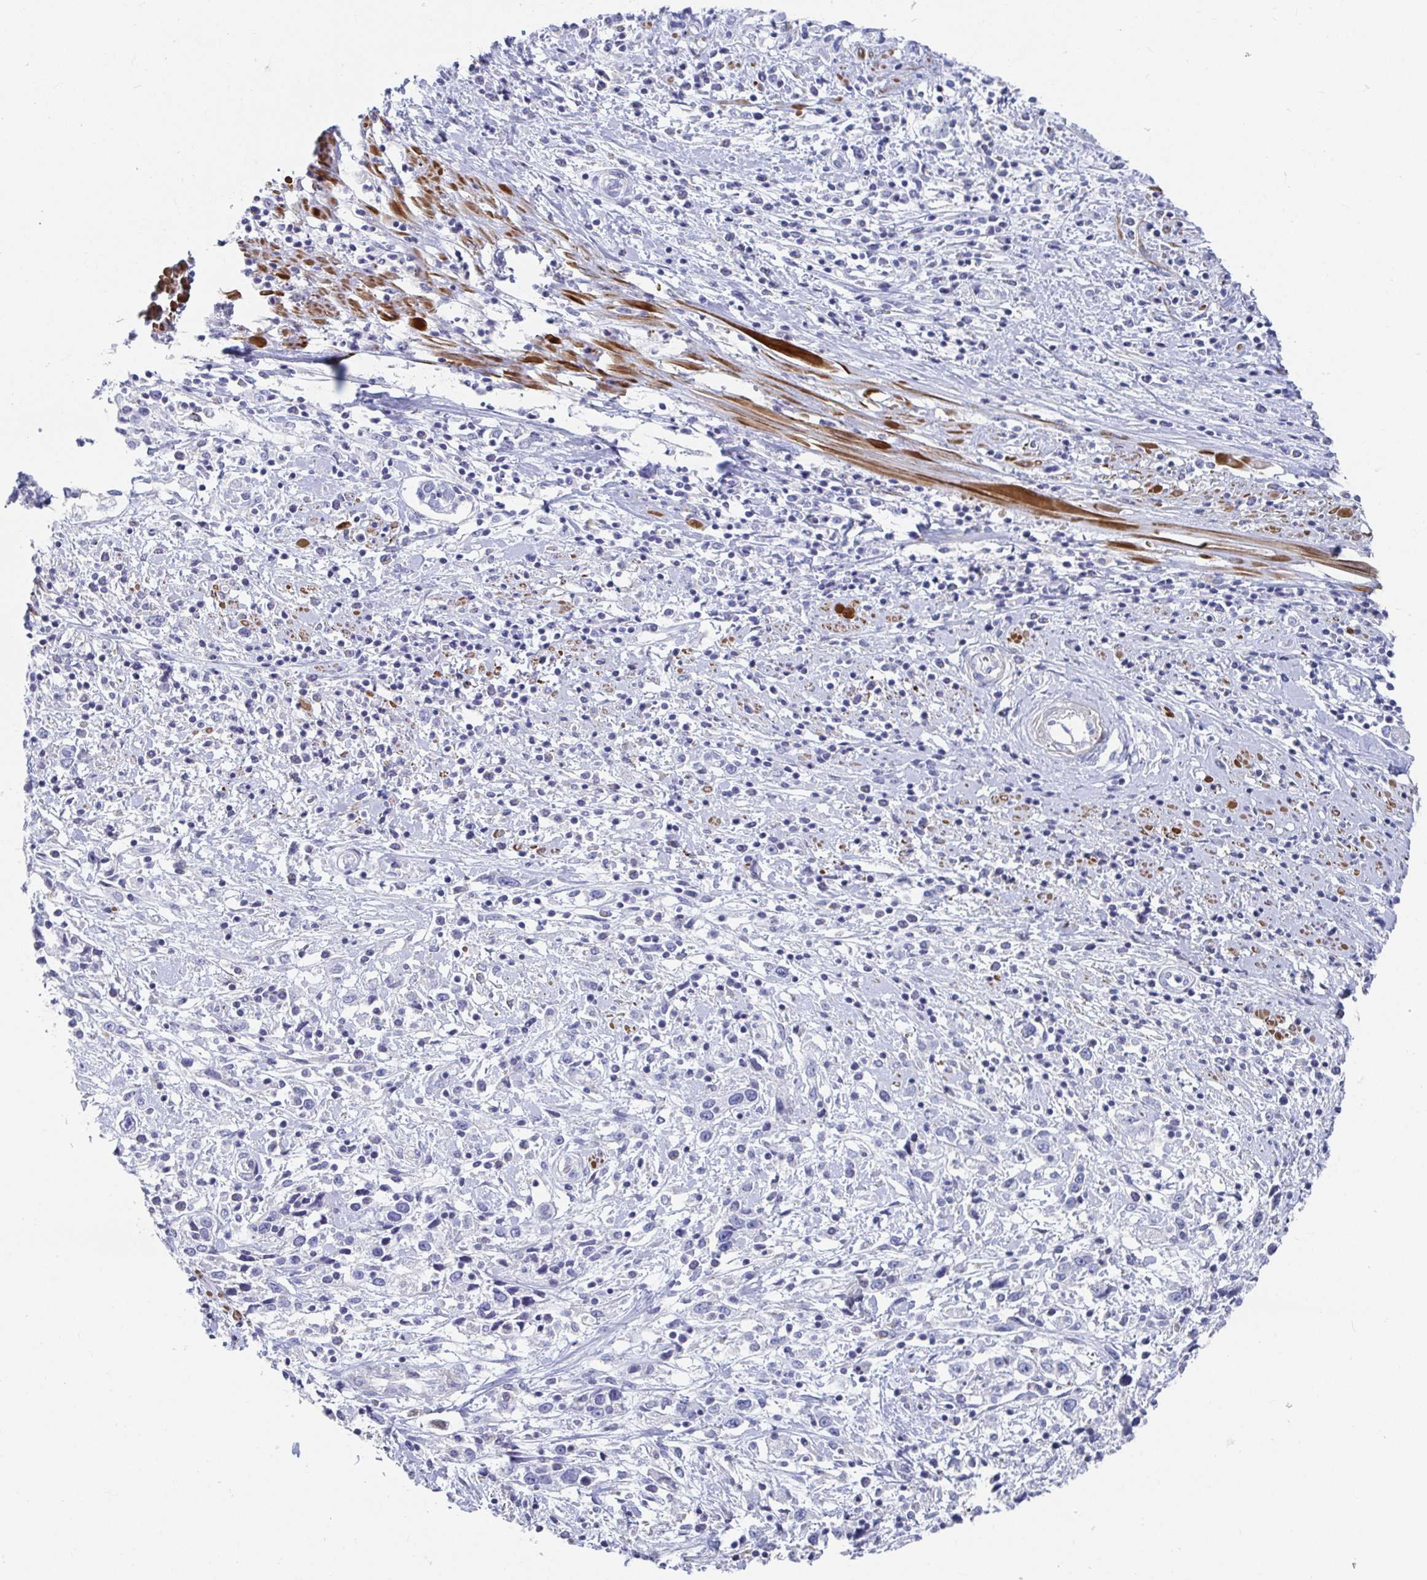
{"staining": {"intensity": "negative", "quantity": "none", "location": "none"}, "tissue": "cervical cancer", "cell_type": "Tumor cells", "image_type": "cancer", "snomed": [{"axis": "morphology", "description": "Adenocarcinoma, NOS"}, {"axis": "topography", "description": "Cervix"}], "caption": "A photomicrograph of human adenocarcinoma (cervical) is negative for staining in tumor cells. (DAB immunohistochemistry with hematoxylin counter stain).", "gene": "ZFP82", "patient": {"sex": "female", "age": 40}}